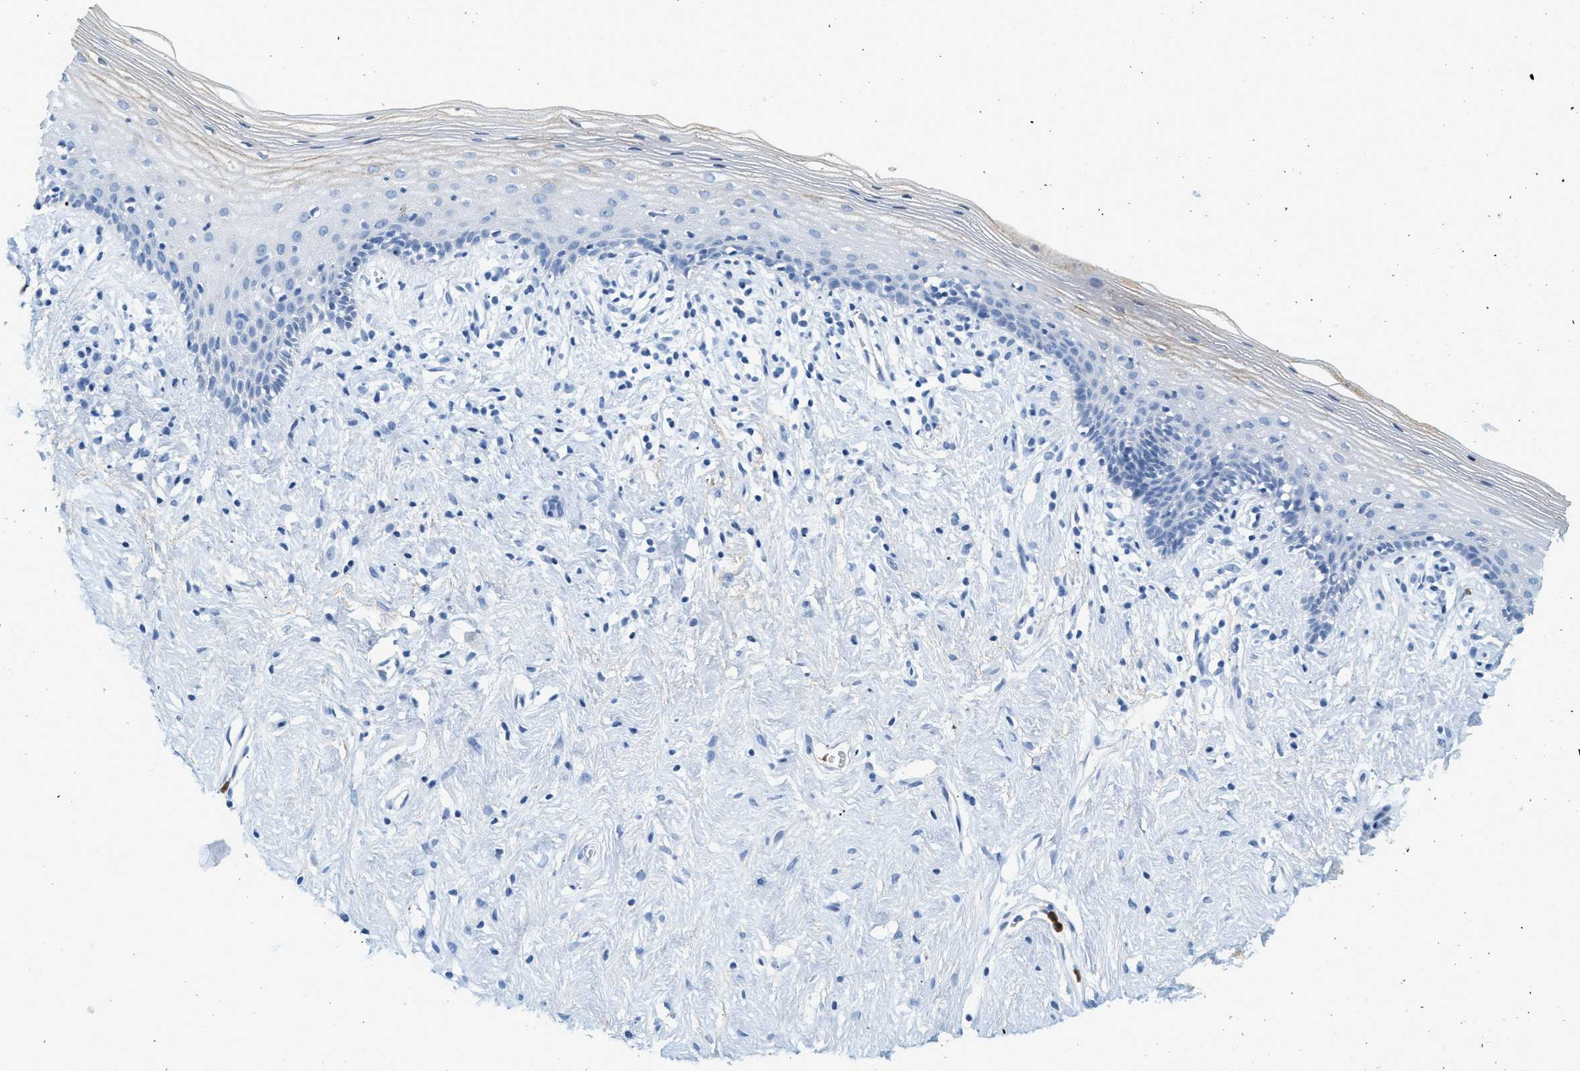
{"staining": {"intensity": "negative", "quantity": "none", "location": "none"}, "tissue": "vagina", "cell_type": "Squamous epithelial cells", "image_type": "normal", "snomed": [{"axis": "morphology", "description": "Normal tissue, NOS"}, {"axis": "topography", "description": "Vagina"}], "caption": "This is a histopathology image of immunohistochemistry staining of unremarkable vagina, which shows no positivity in squamous epithelial cells. Nuclei are stained in blue.", "gene": "LCN2", "patient": {"sex": "female", "age": 44}}